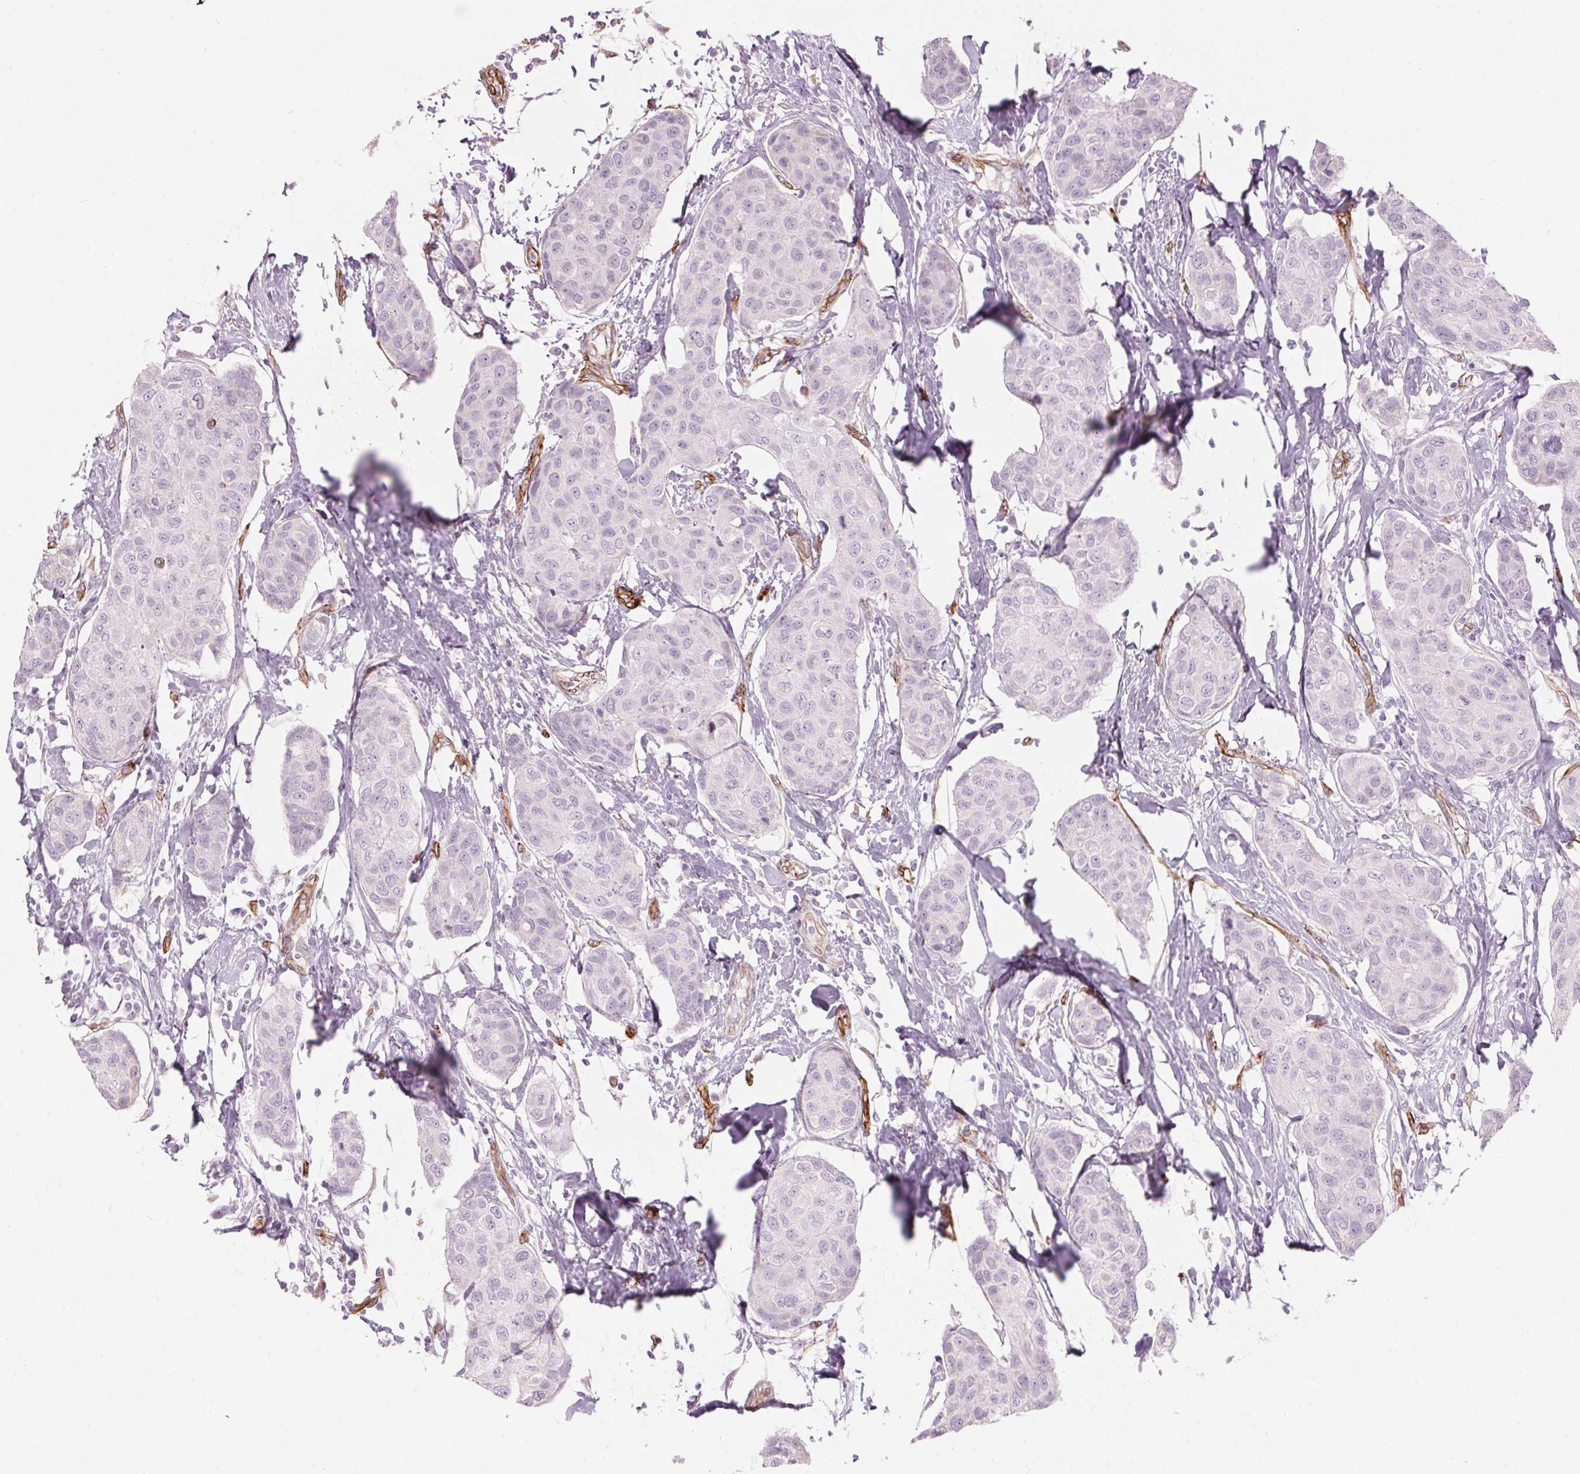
{"staining": {"intensity": "negative", "quantity": "none", "location": "none"}, "tissue": "breast cancer", "cell_type": "Tumor cells", "image_type": "cancer", "snomed": [{"axis": "morphology", "description": "Duct carcinoma"}, {"axis": "topography", "description": "Breast"}], "caption": "DAB (3,3'-diaminobenzidine) immunohistochemical staining of human breast cancer (intraductal carcinoma) reveals no significant staining in tumor cells.", "gene": "CLPS", "patient": {"sex": "female", "age": 80}}